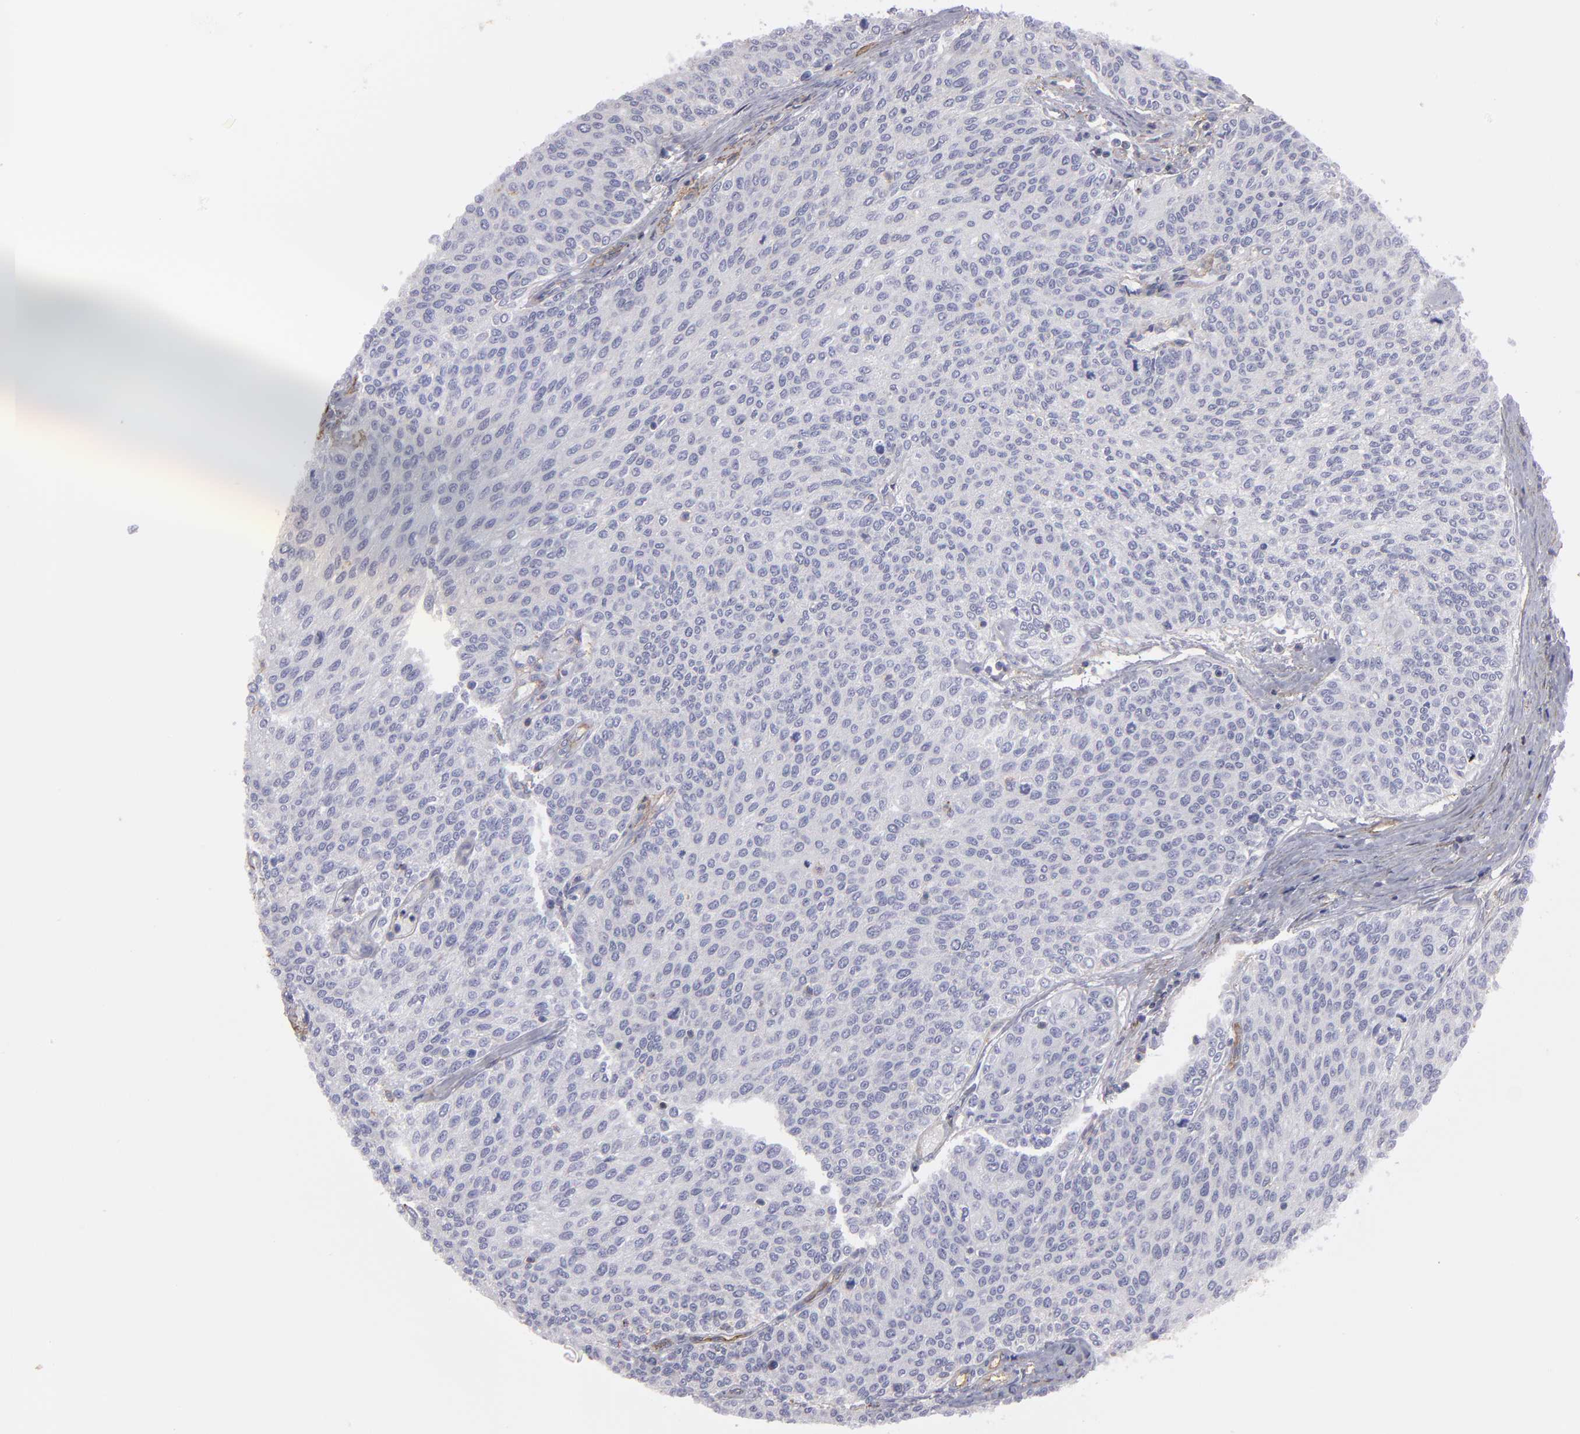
{"staining": {"intensity": "negative", "quantity": "none", "location": "none"}, "tissue": "urothelial cancer", "cell_type": "Tumor cells", "image_type": "cancer", "snomed": [{"axis": "morphology", "description": "Urothelial carcinoma, Low grade"}, {"axis": "topography", "description": "Urinary bladder"}], "caption": "An IHC image of low-grade urothelial carcinoma is shown. There is no staining in tumor cells of low-grade urothelial carcinoma.", "gene": "ABCB1", "patient": {"sex": "female", "age": 73}}